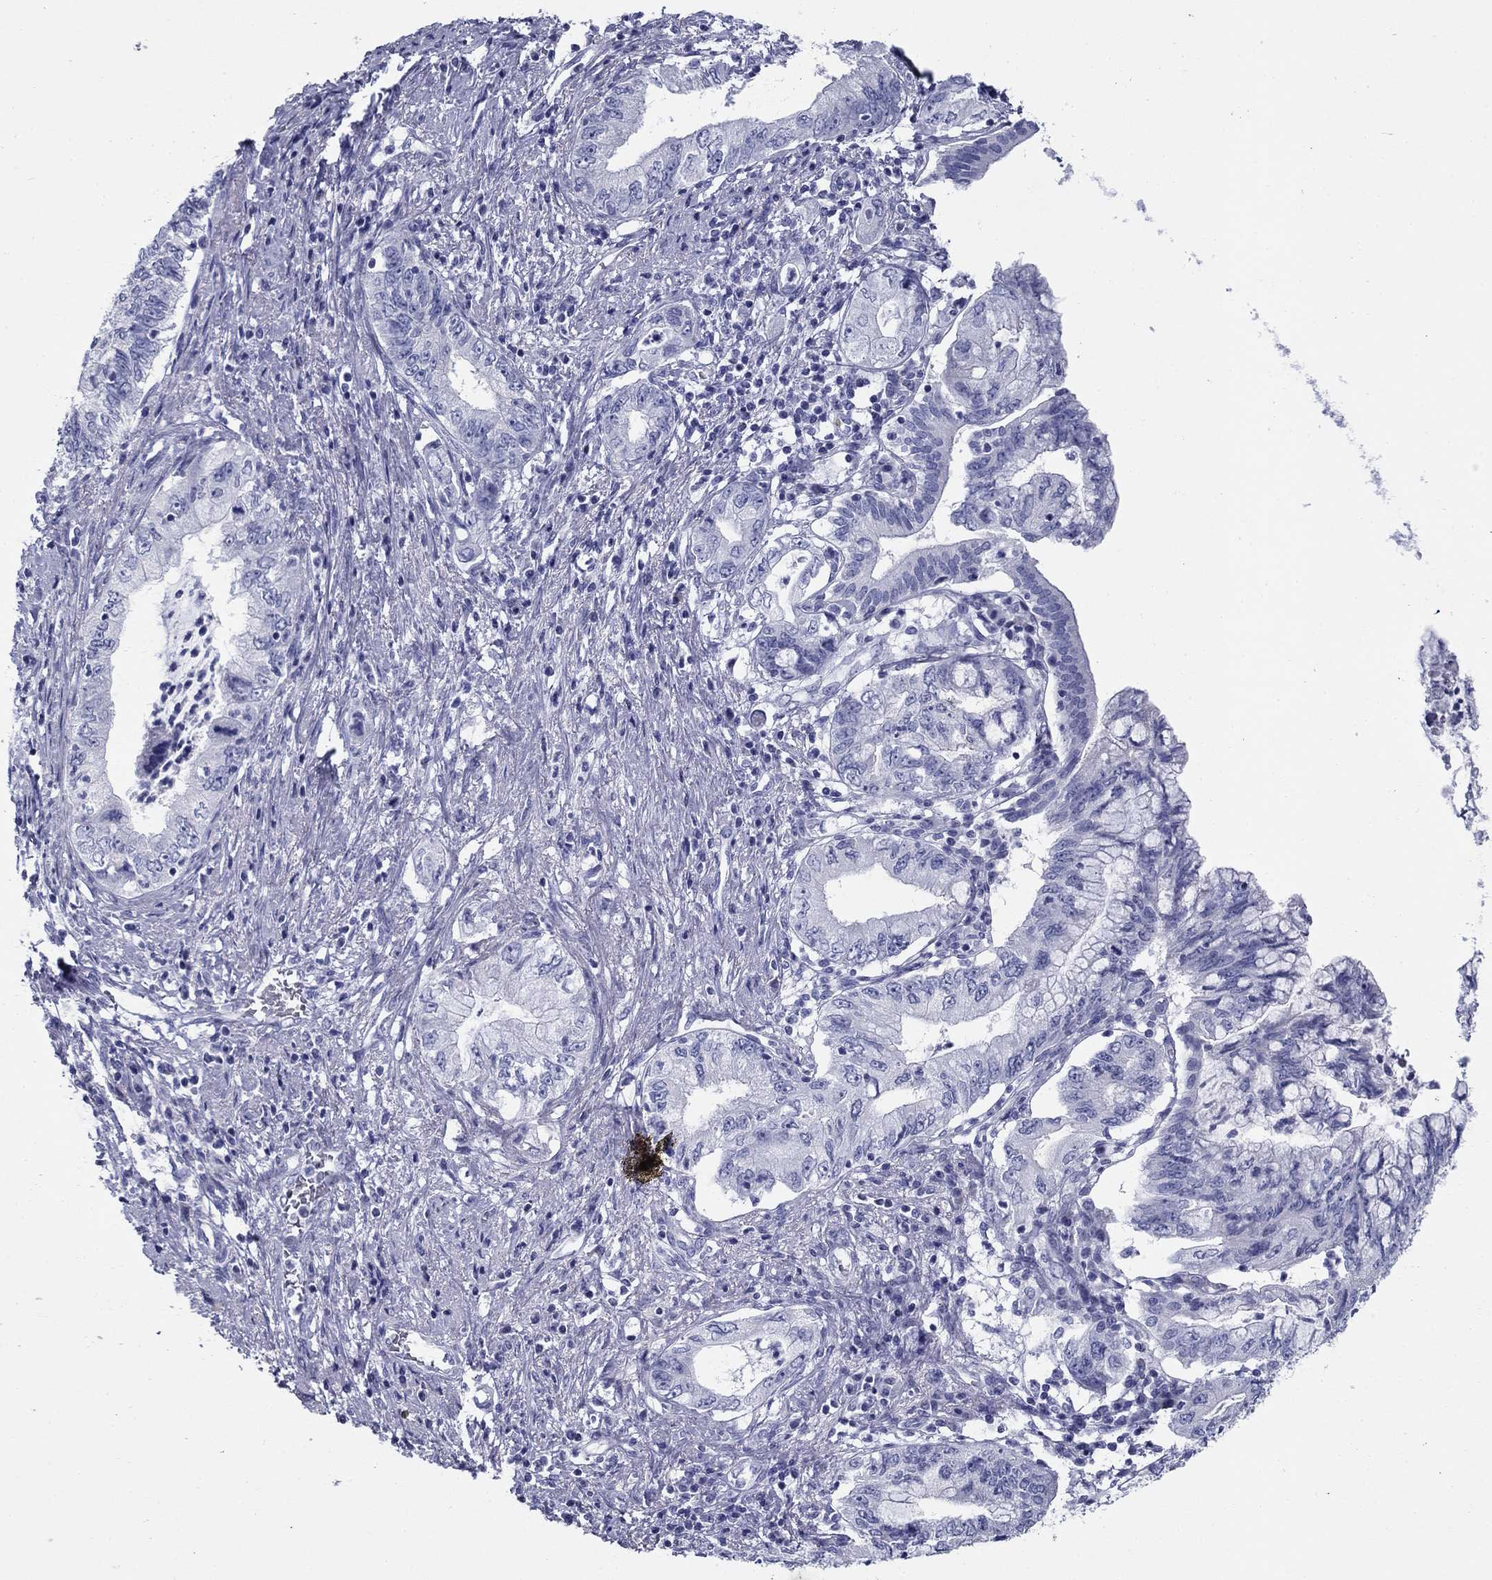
{"staining": {"intensity": "negative", "quantity": "none", "location": "none"}, "tissue": "pancreatic cancer", "cell_type": "Tumor cells", "image_type": "cancer", "snomed": [{"axis": "morphology", "description": "Adenocarcinoma, NOS"}, {"axis": "topography", "description": "Pancreas"}], "caption": "Tumor cells are negative for brown protein staining in pancreatic adenocarcinoma. (Stains: DAB IHC with hematoxylin counter stain, Microscopy: brightfield microscopy at high magnification).", "gene": "ZP2", "patient": {"sex": "female", "age": 73}}